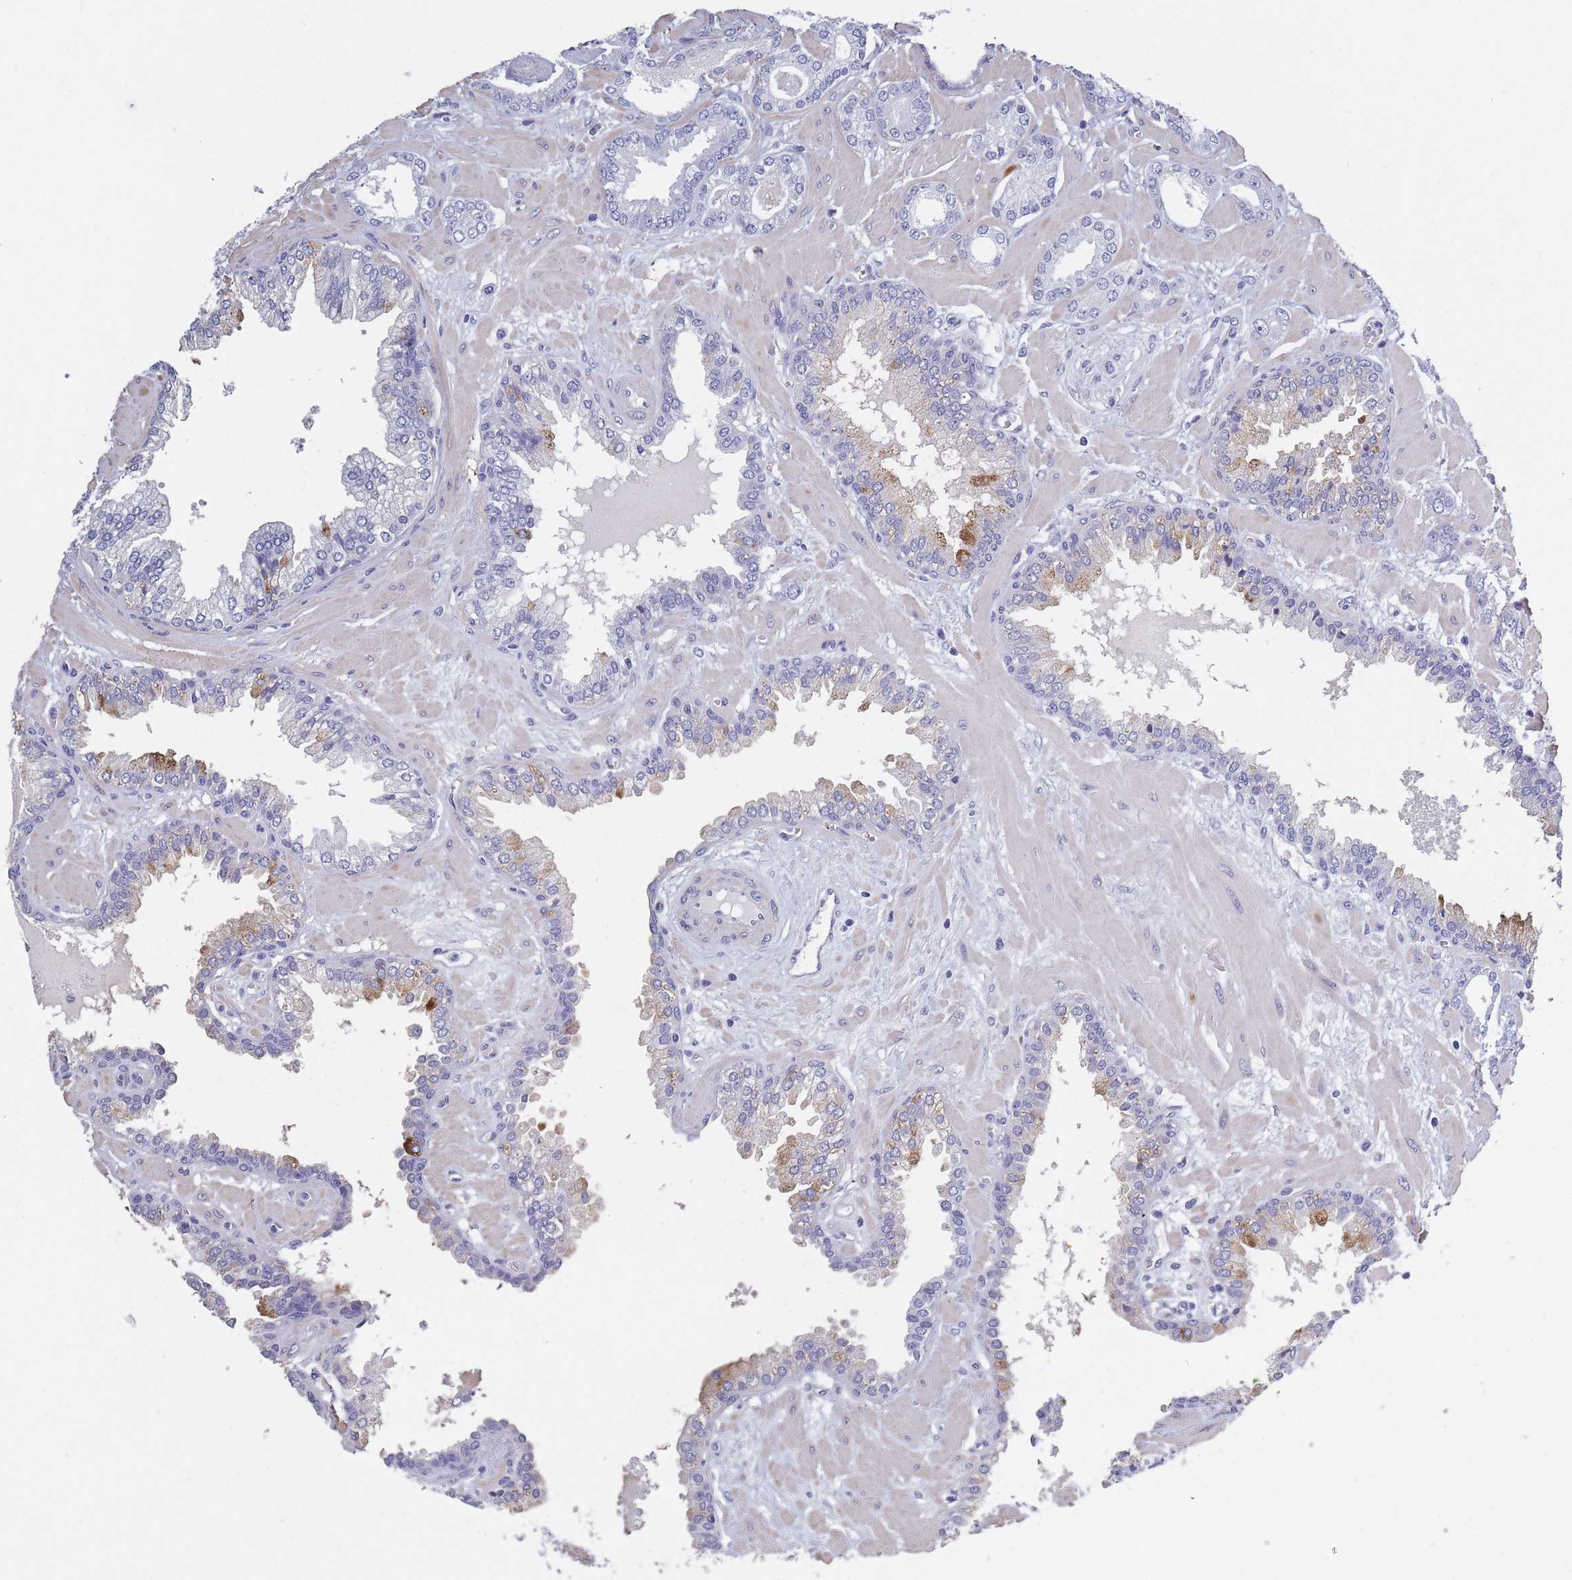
{"staining": {"intensity": "negative", "quantity": "none", "location": "none"}, "tissue": "prostate cancer", "cell_type": "Tumor cells", "image_type": "cancer", "snomed": [{"axis": "morphology", "description": "Adenocarcinoma, Low grade"}, {"axis": "topography", "description": "Prostate"}], "caption": "This is an immunohistochemistry image of human prostate cancer. There is no positivity in tumor cells.", "gene": "OR4C5", "patient": {"sex": "male", "age": 60}}